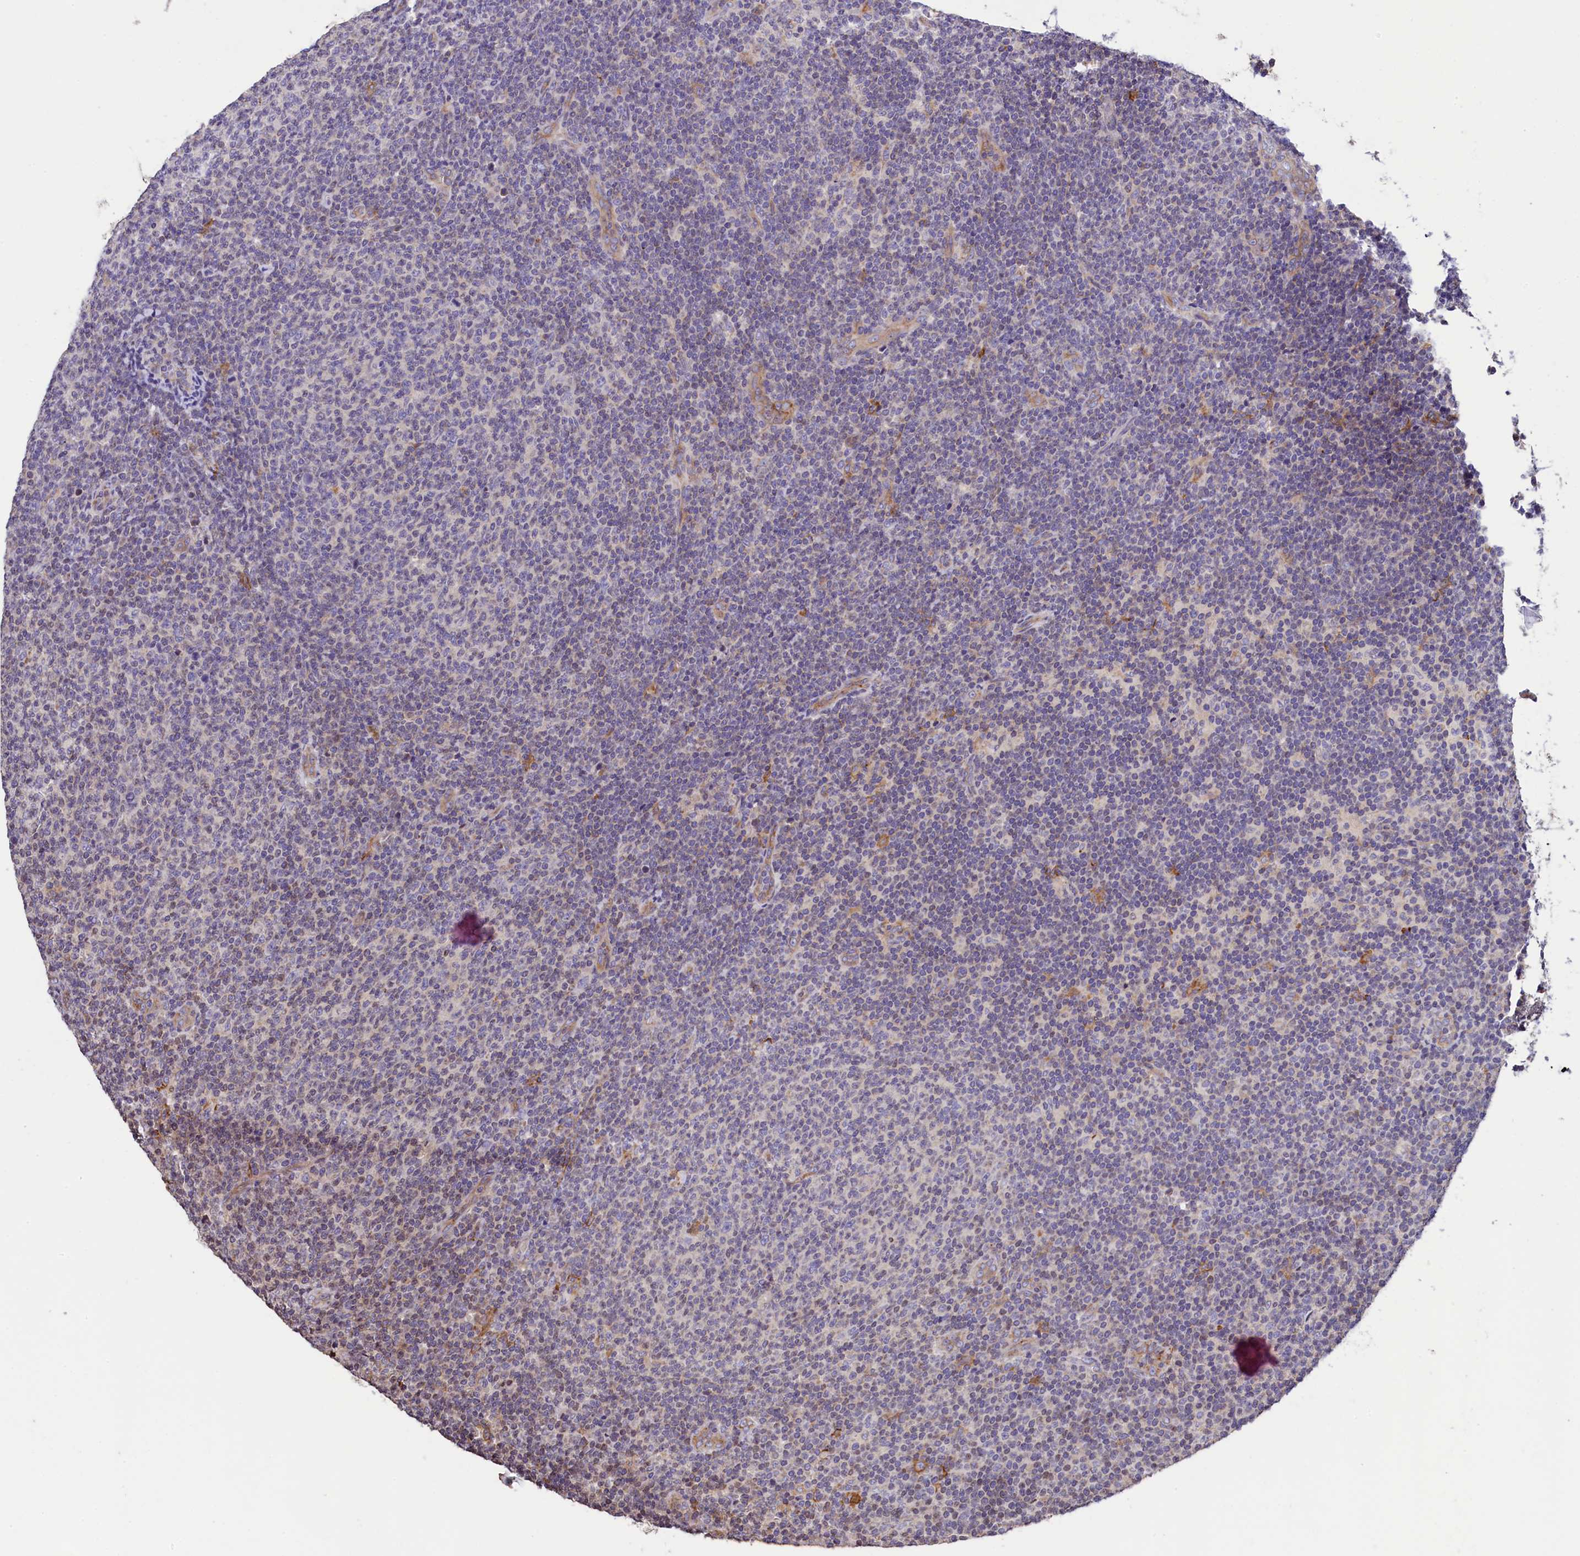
{"staining": {"intensity": "negative", "quantity": "none", "location": "none"}, "tissue": "lymphoma", "cell_type": "Tumor cells", "image_type": "cancer", "snomed": [{"axis": "morphology", "description": "Malignant lymphoma, non-Hodgkin's type, Low grade"}, {"axis": "topography", "description": "Lymph node"}], "caption": "There is no significant positivity in tumor cells of low-grade malignant lymphoma, non-Hodgkin's type.", "gene": "ZNF2", "patient": {"sex": "male", "age": 66}}